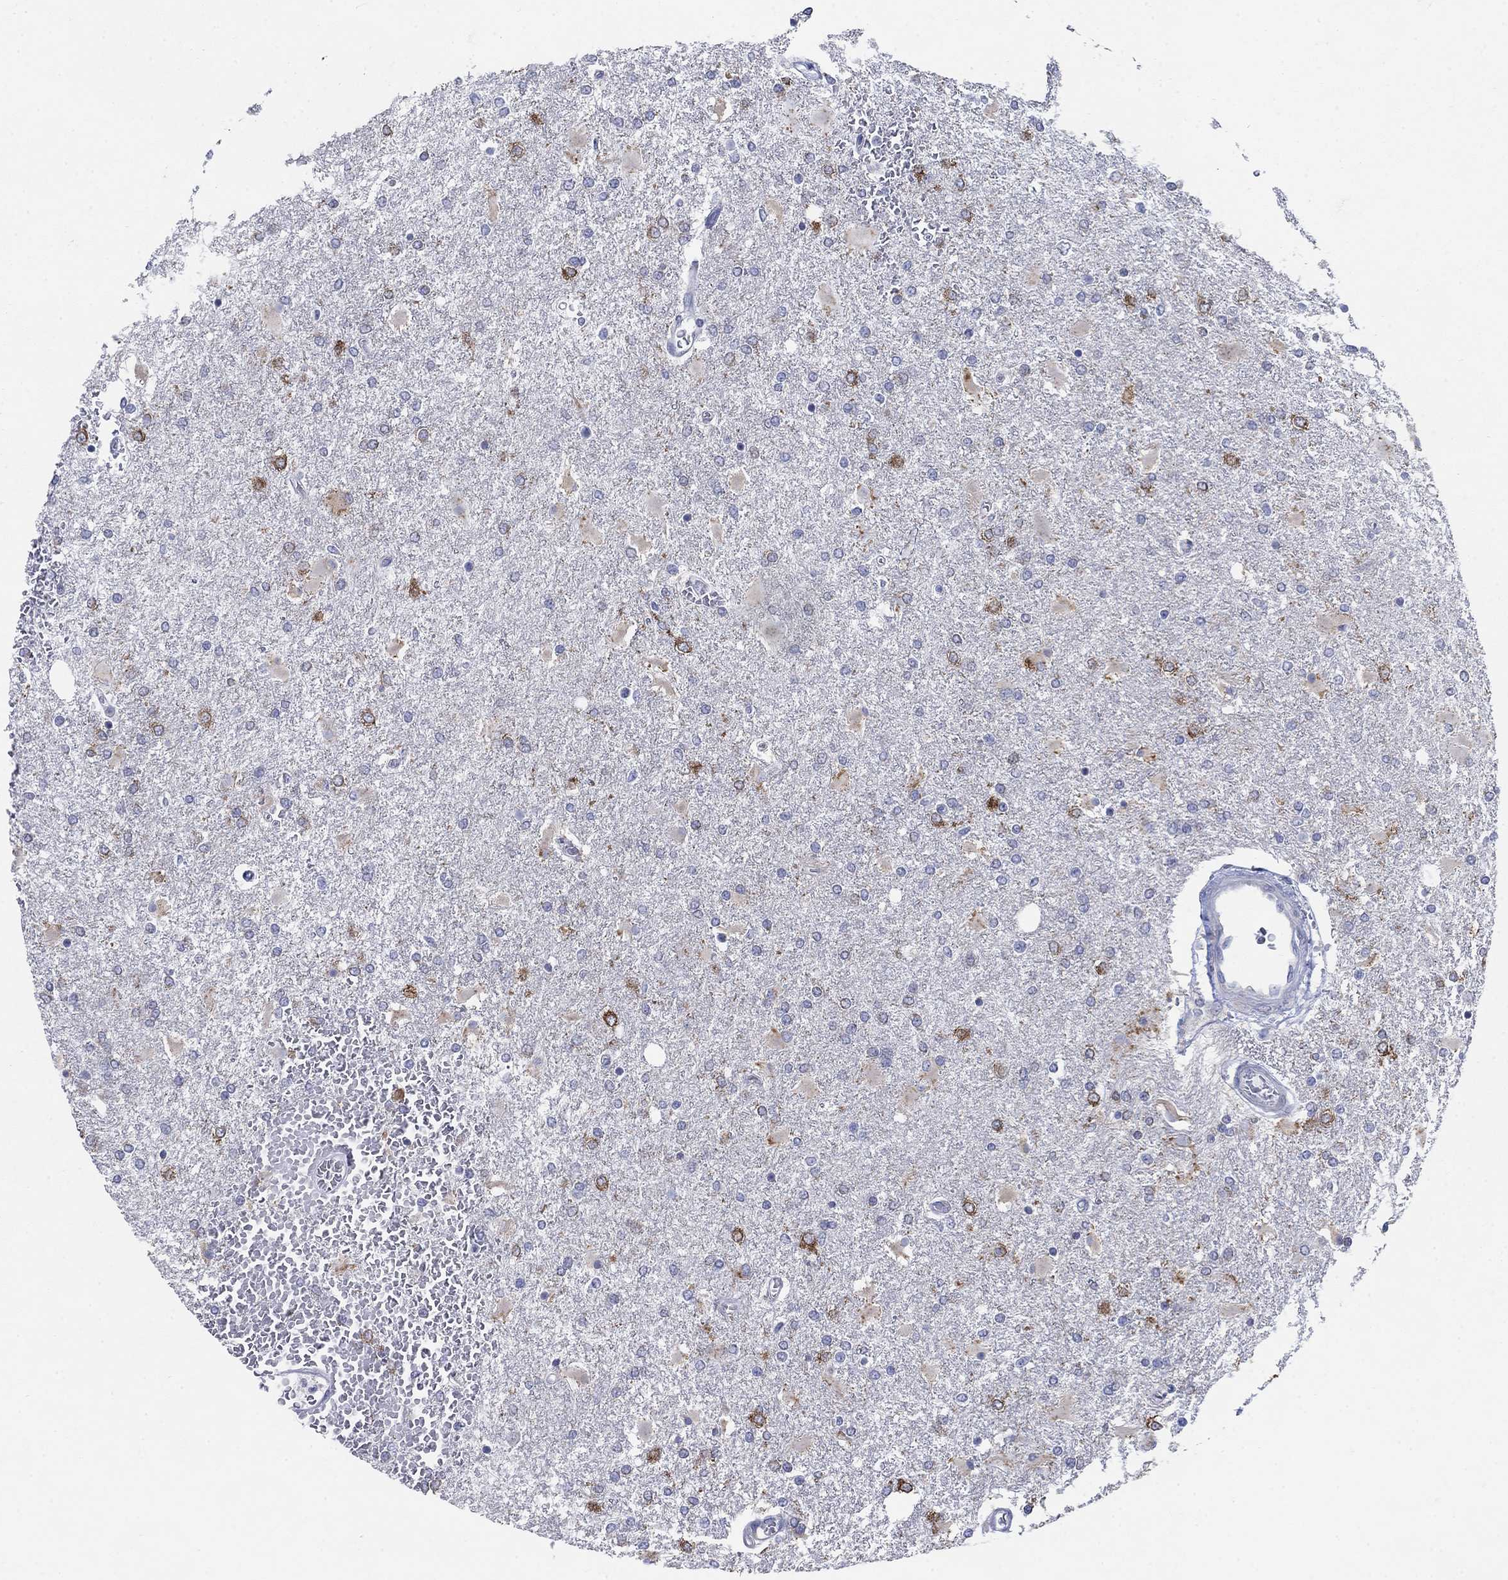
{"staining": {"intensity": "strong", "quantity": "<25%", "location": "cytoplasmic/membranous"}, "tissue": "glioma", "cell_type": "Tumor cells", "image_type": "cancer", "snomed": [{"axis": "morphology", "description": "Glioma, malignant, High grade"}, {"axis": "topography", "description": "Cerebral cortex"}], "caption": "High-magnification brightfield microscopy of malignant high-grade glioma stained with DAB (brown) and counterstained with hematoxylin (blue). tumor cells exhibit strong cytoplasmic/membranous positivity is identified in approximately<25% of cells.", "gene": "SCCPDH", "patient": {"sex": "male", "age": 79}}